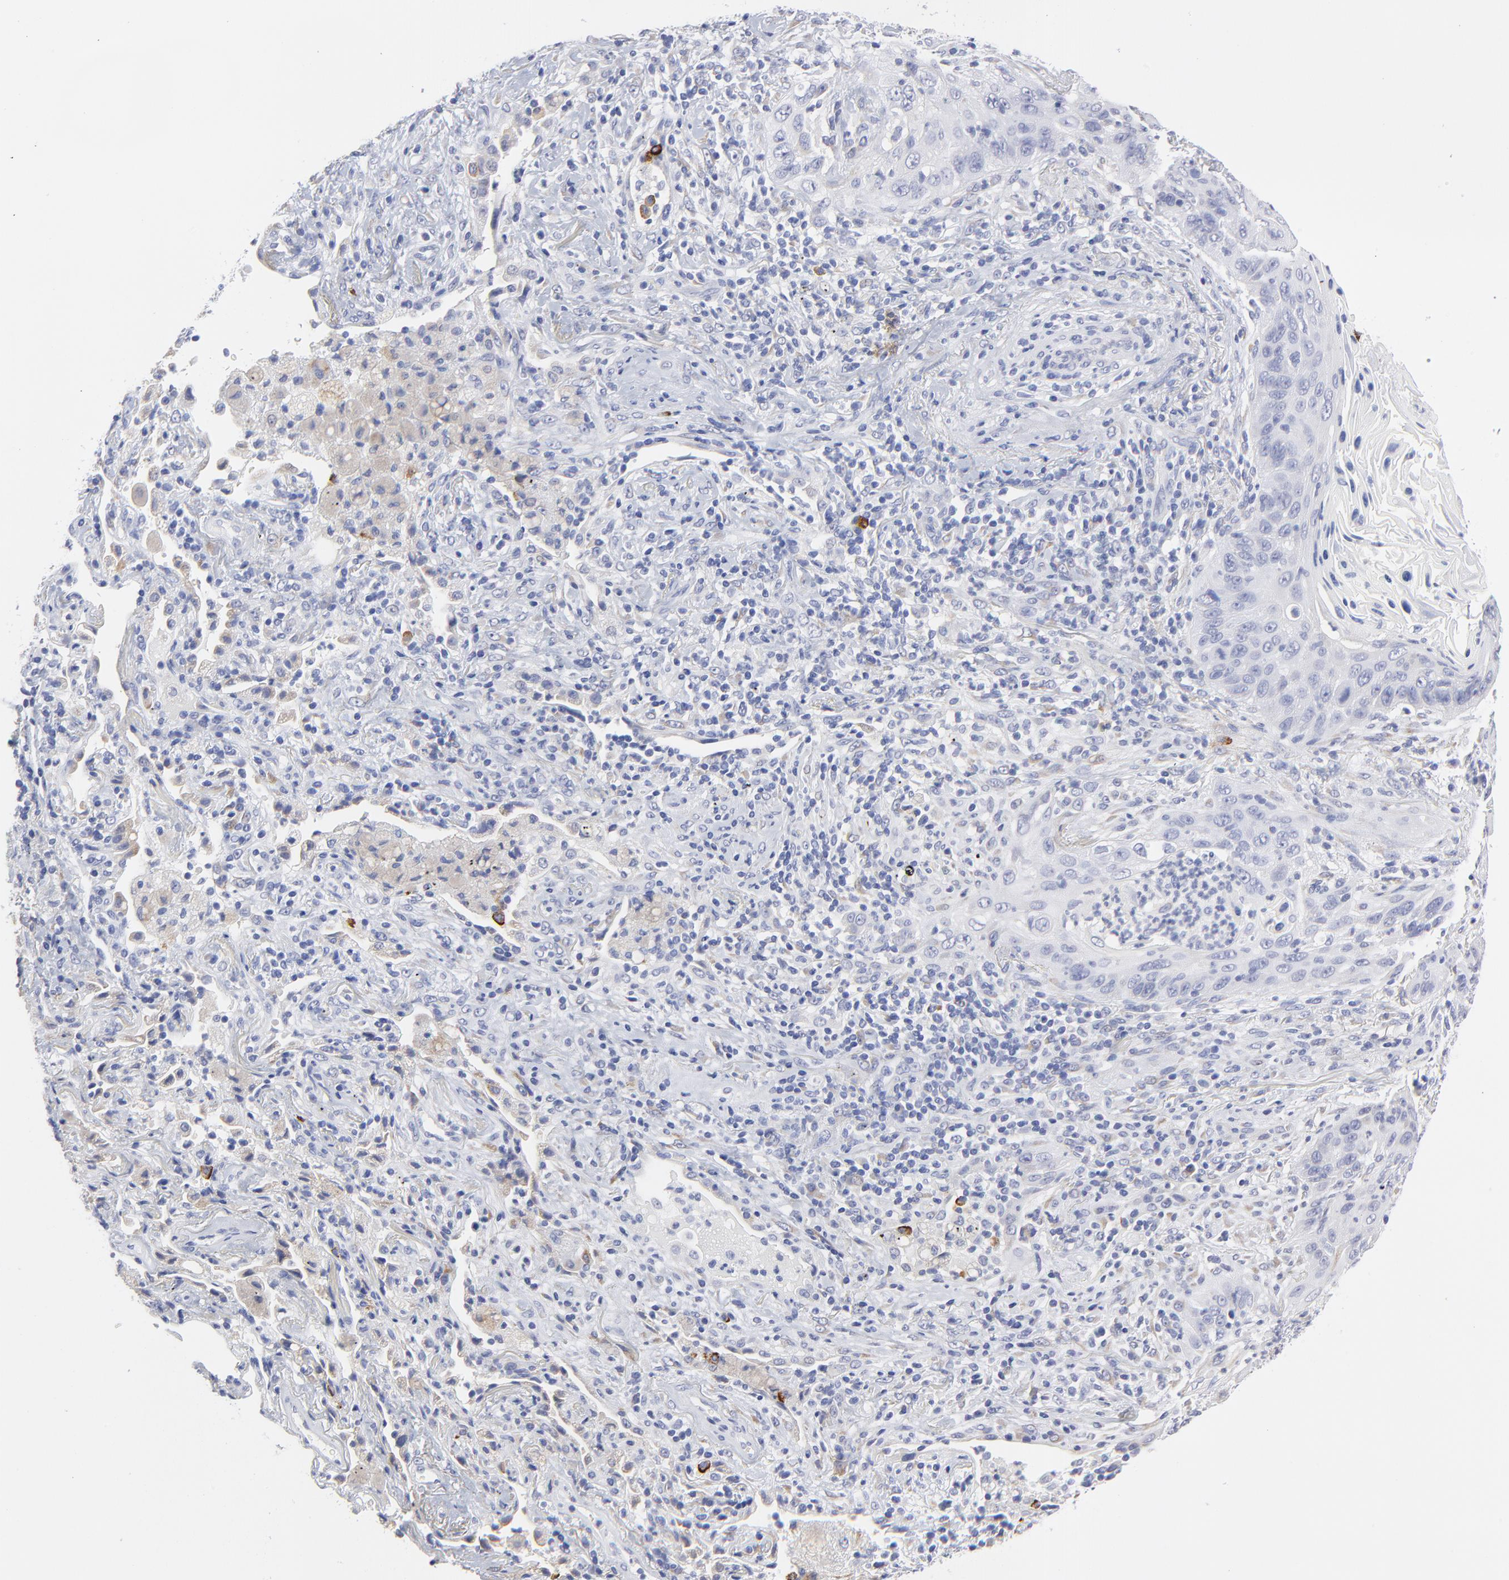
{"staining": {"intensity": "negative", "quantity": "none", "location": "none"}, "tissue": "lung cancer", "cell_type": "Tumor cells", "image_type": "cancer", "snomed": [{"axis": "morphology", "description": "Squamous cell carcinoma, NOS"}, {"axis": "topography", "description": "Lung"}], "caption": "Tumor cells are negative for protein expression in human lung cancer (squamous cell carcinoma). The staining is performed using DAB (3,3'-diaminobenzidine) brown chromogen with nuclei counter-stained in using hematoxylin.", "gene": "DUSP9", "patient": {"sex": "female", "age": 67}}